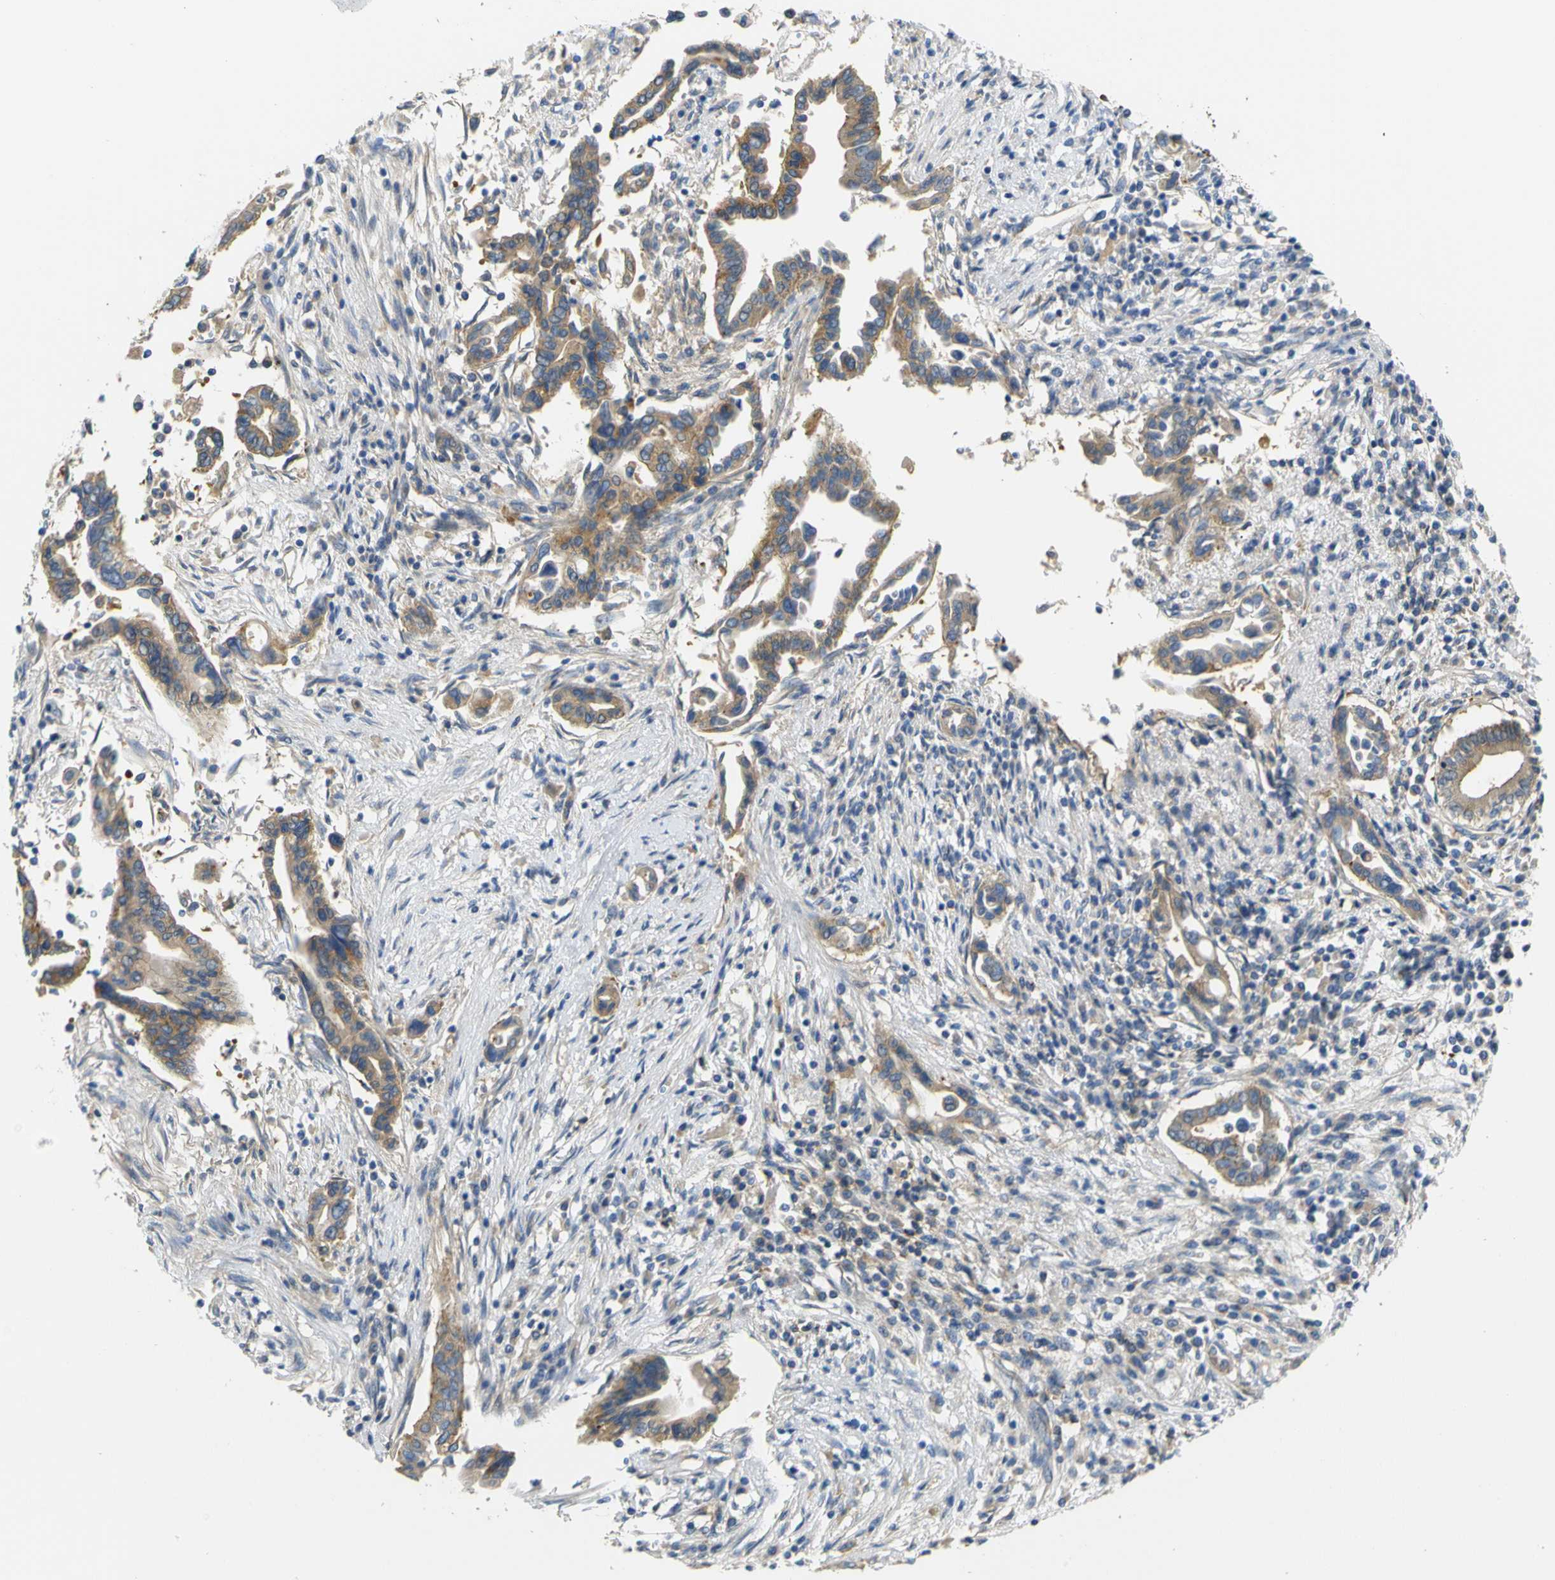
{"staining": {"intensity": "moderate", "quantity": ">75%", "location": "cytoplasmic/membranous"}, "tissue": "pancreatic cancer", "cell_type": "Tumor cells", "image_type": "cancer", "snomed": [{"axis": "morphology", "description": "Adenocarcinoma, NOS"}, {"axis": "topography", "description": "Pancreas"}], "caption": "Pancreatic cancer (adenocarcinoma) stained with DAB (3,3'-diaminobenzidine) immunohistochemistry displays medium levels of moderate cytoplasmic/membranous staining in about >75% of tumor cells. The staining was performed using DAB (3,3'-diaminobenzidine) to visualize the protein expression in brown, while the nuclei were stained in blue with hematoxylin (Magnification: 20x).", "gene": "SYPL1", "patient": {"sex": "female", "age": 57}}